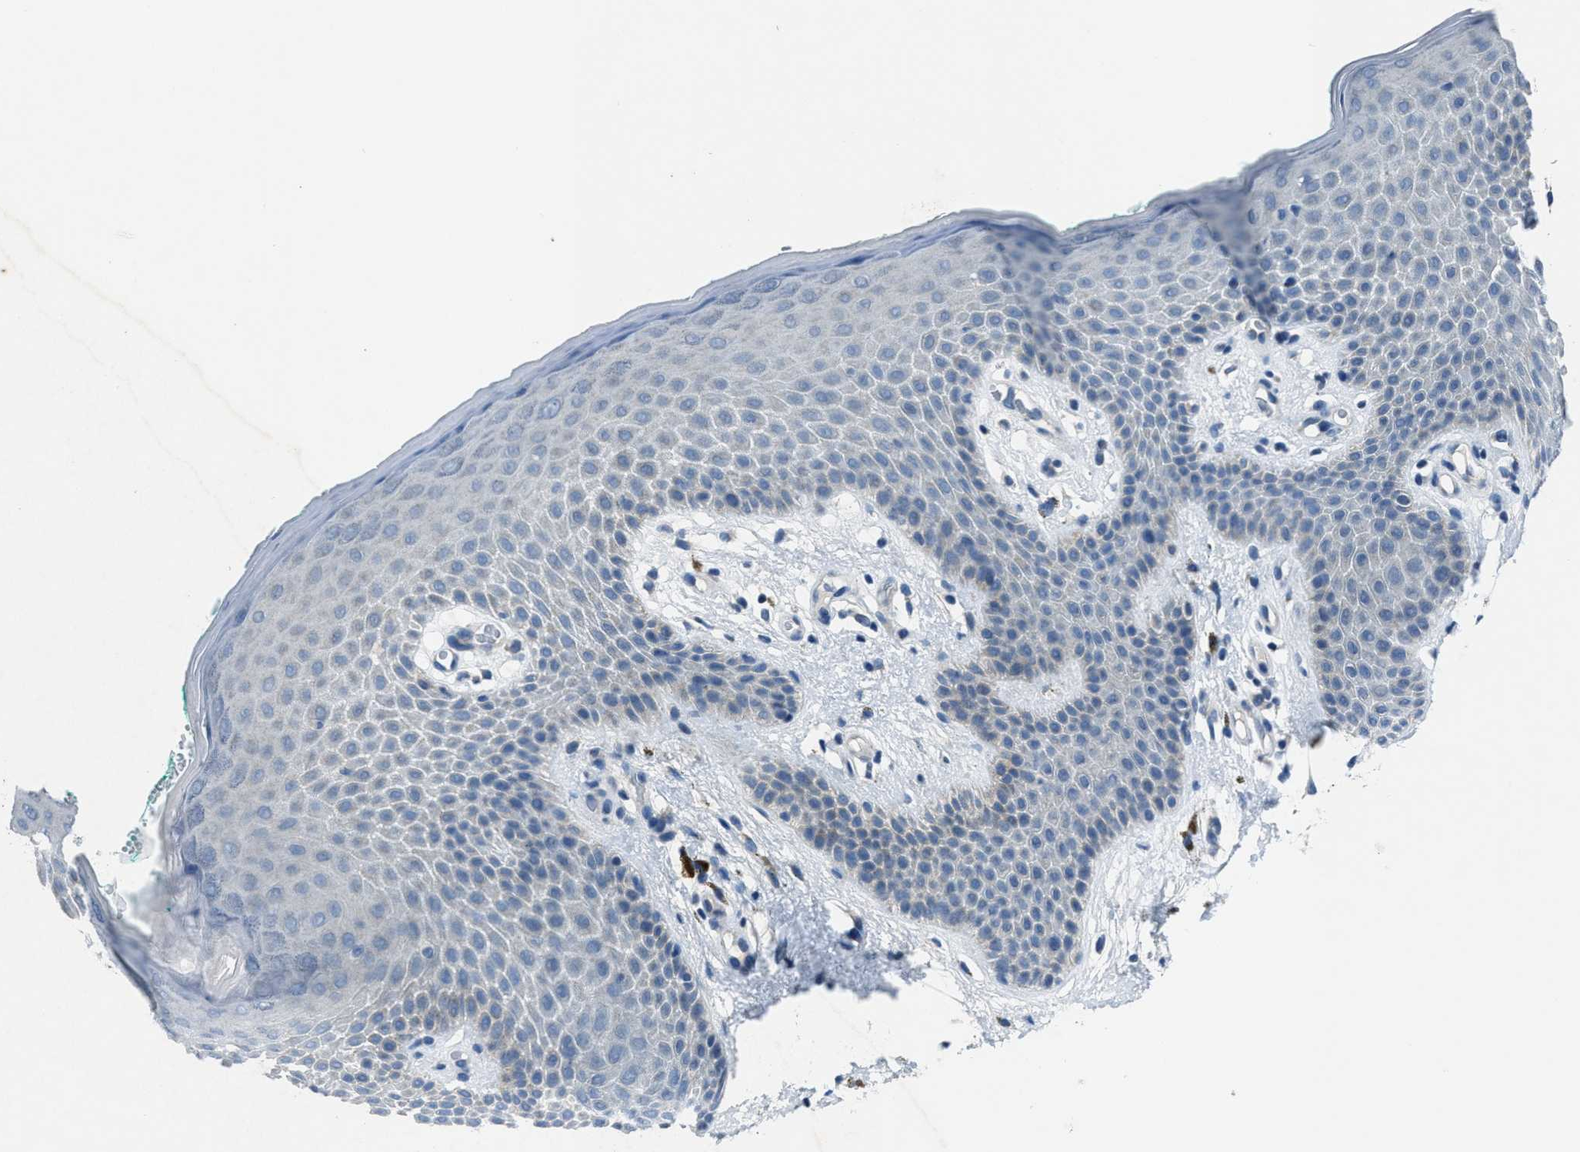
{"staining": {"intensity": "negative", "quantity": "none", "location": "none"}, "tissue": "skin", "cell_type": "Epidermal cells", "image_type": "normal", "snomed": [{"axis": "morphology", "description": "Normal tissue, NOS"}, {"axis": "topography", "description": "Anal"}], "caption": "IHC histopathology image of normal skin: skin stained with DAB (3,3'-diaminobenzidine) exhibits no significant protein positivity in epidermal cells.", "gene": "ADAM2", "patient": {"sex": "male", "age": 74}}